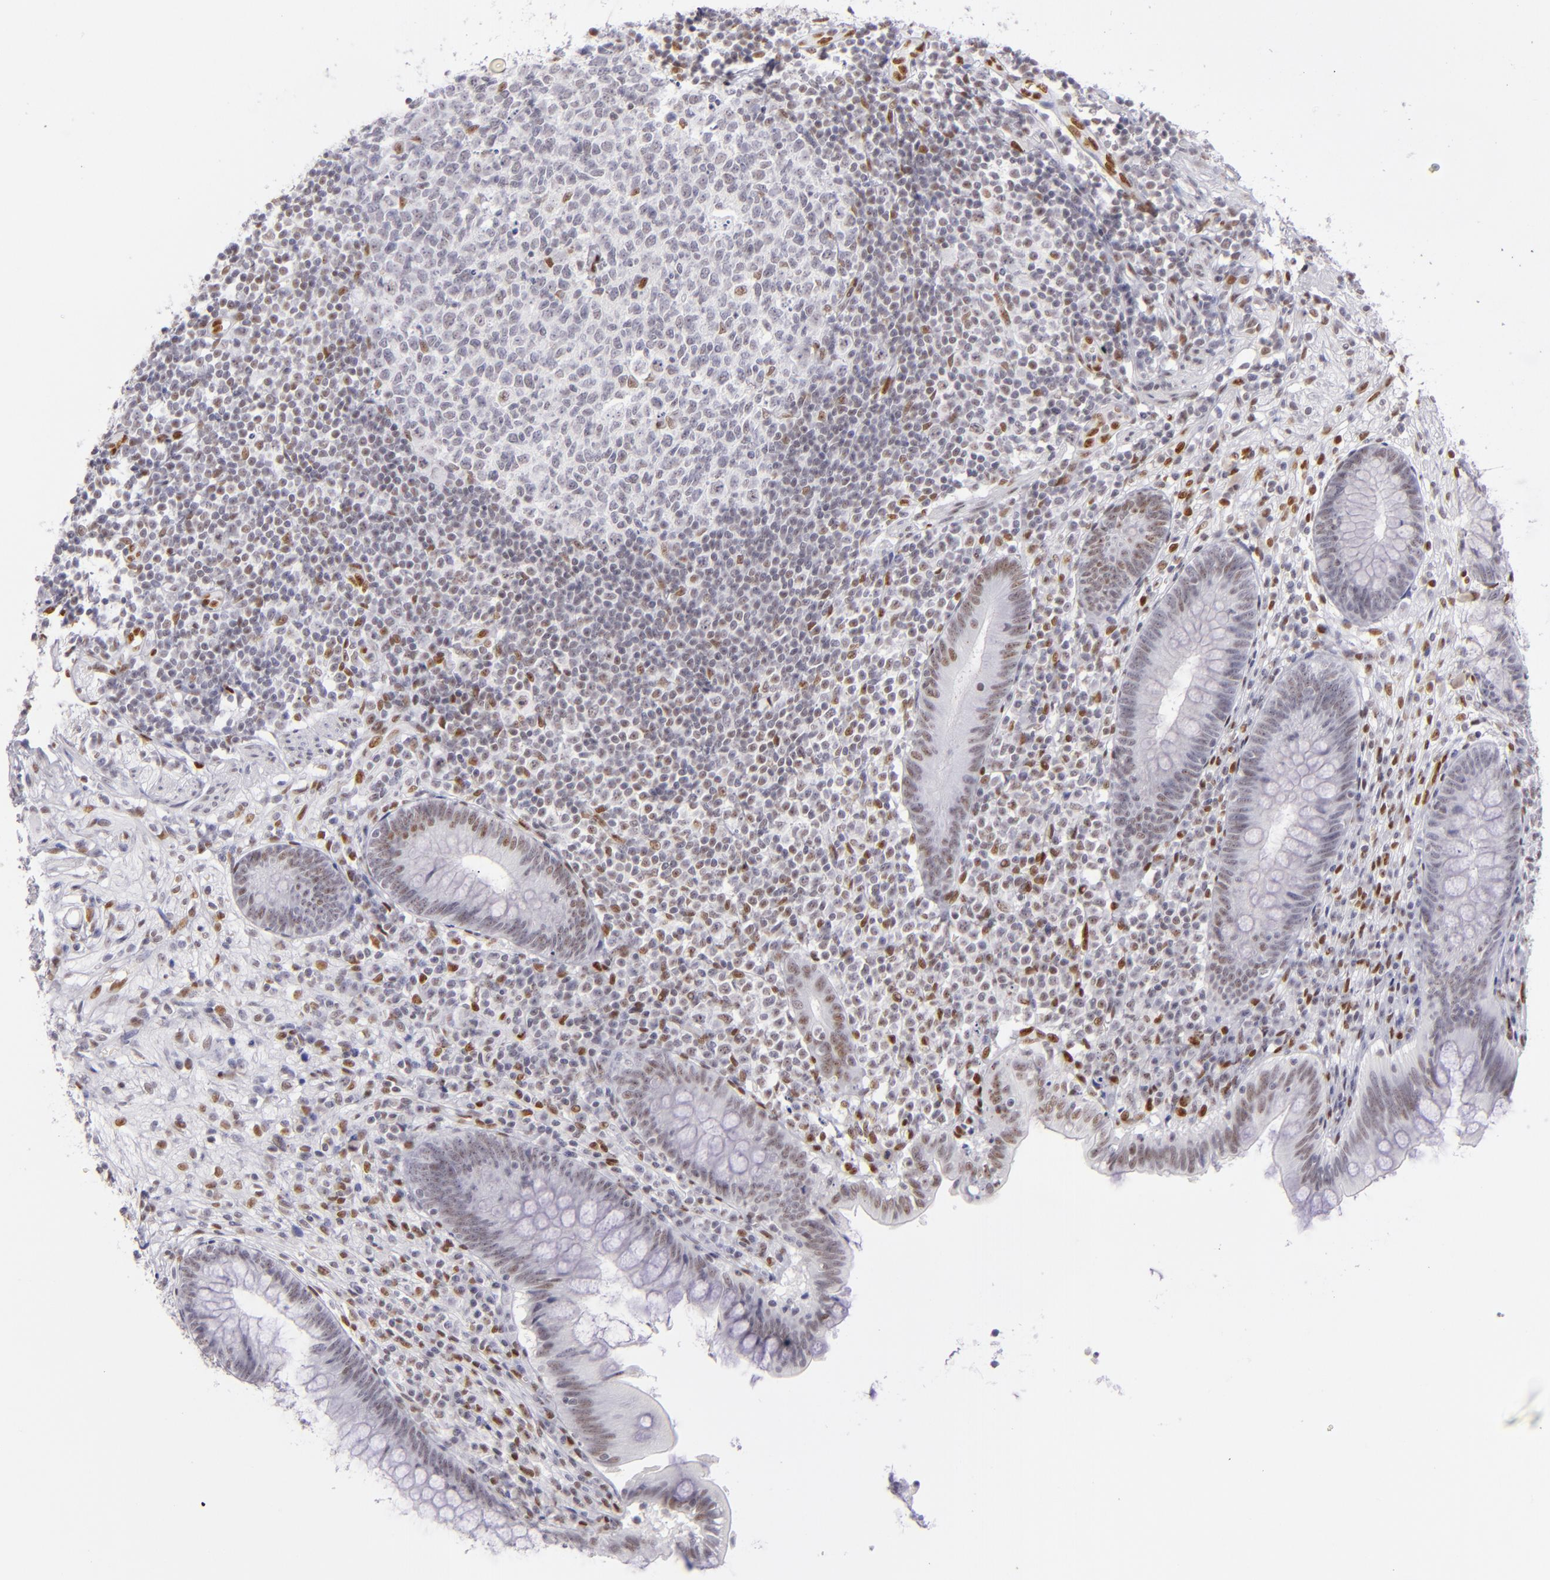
{"staining": {"intensity": "moderate", "quantity": "25%-75%", "location": "nuclear"}, "tissue": "appendix", "cell_type": "Glandular cells", "image_type": "normal", "snomed": [{"axis": "morphology", "description": "Normal tissue, NOS"}, {"axis": "topography", "description": "Appendix"}], "caption": "Immunohistochemistry (IHC) photomicrograph of benign appendix: human appendix stained using immunohistochemistry demonstrates medium levels of moderate protein expression localized specifically in the nuclear of glandular cells, appearing as a nuclear brown color.", "gene": "TOP3A", "patient": {"sex": "female", "age": 66}}